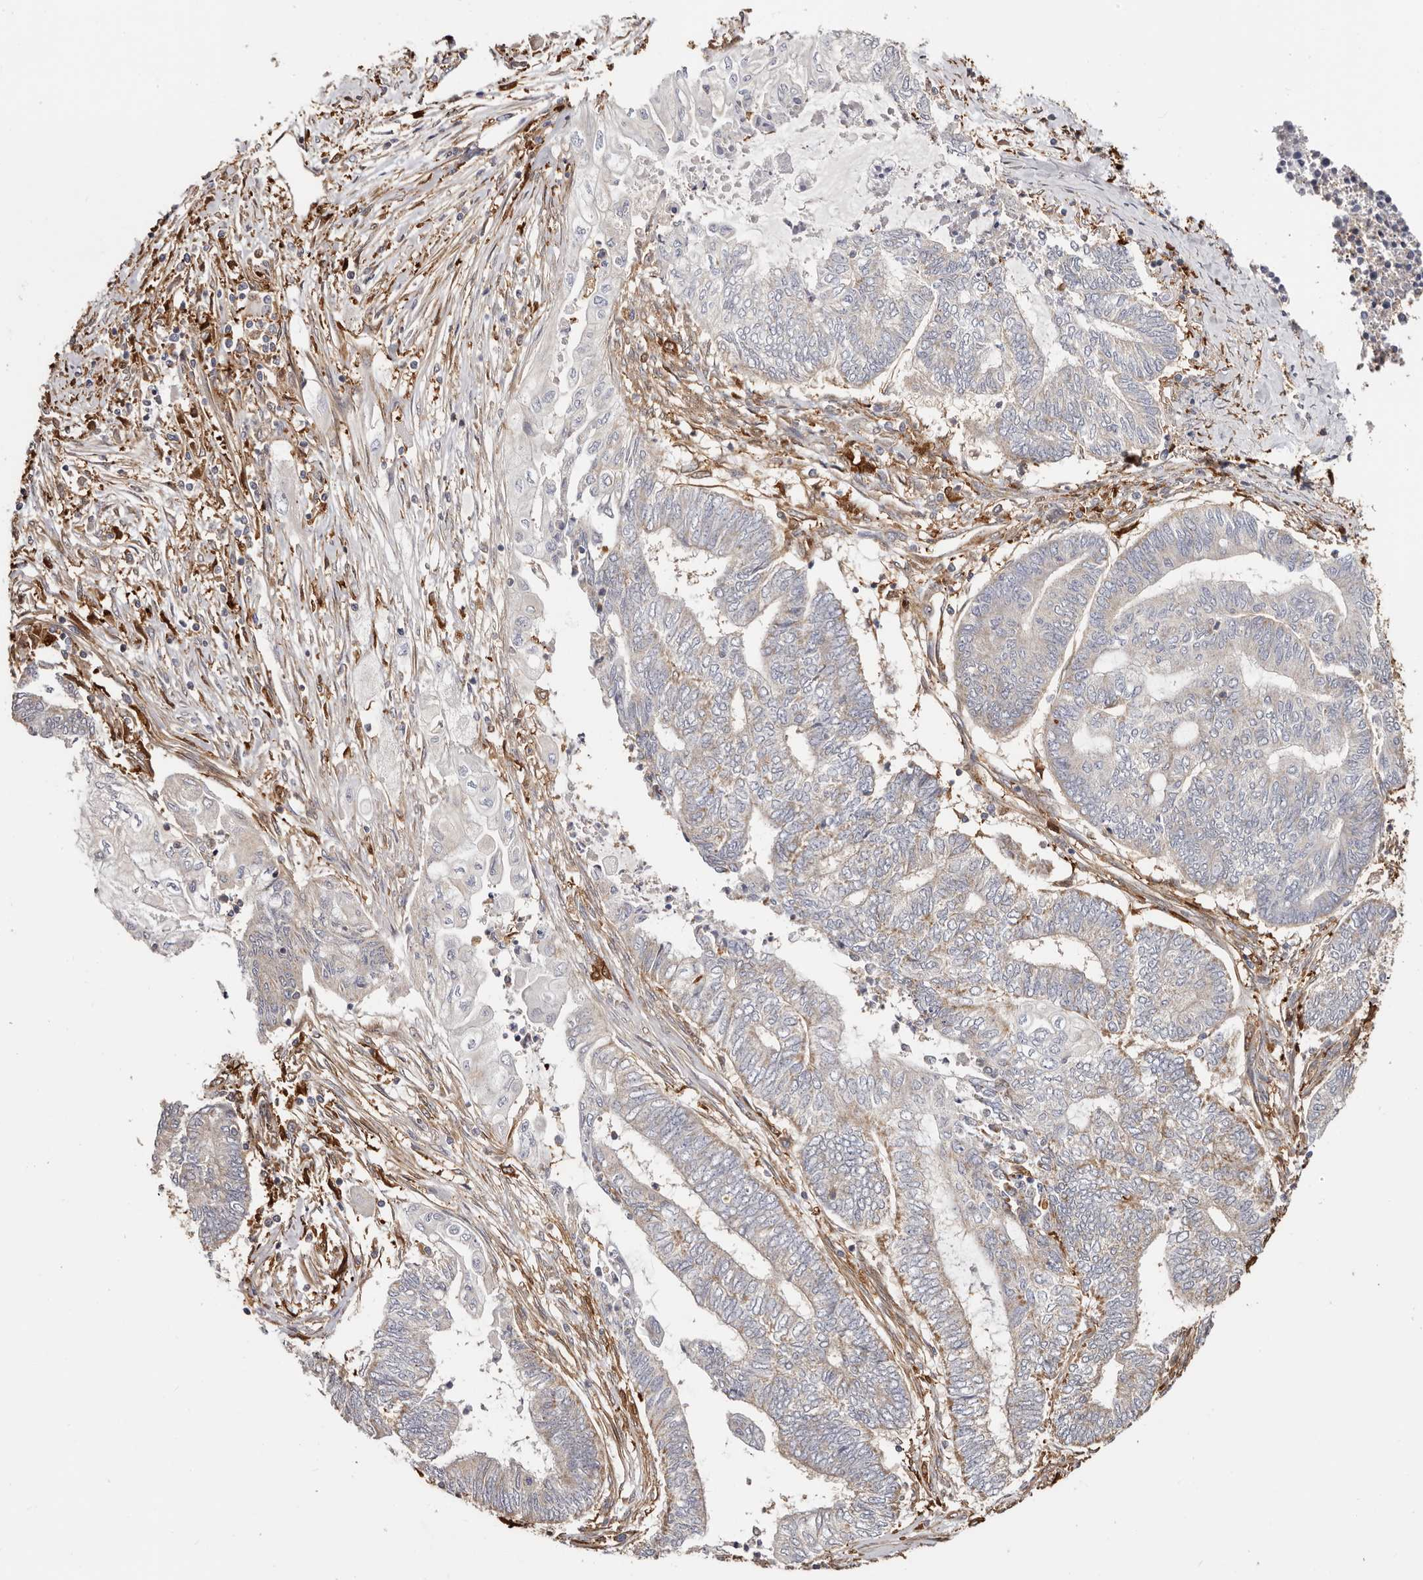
{"staining": {"intensity": "weak", "quantity": "25%-75%", "location": "cytoplasmic/membranous"}, "tissue": "endometrial cancer", "cell_type": "Tumor cells", "image_type": "cancer", "snomed": [{"axis": "morphology", "description": "Adenocarcinoma, NOS"}, {"axis": "topography", "description": "Uterus"}, {"axis": "topography", "description": "Endometrium"}], "caption": "Endometrial cancer stained with a brown dye exhibits weak cytoplasmic/membranous positive staining in about 25%-75% of tumor cells.", "gene": "LAP3", "patient": {"sex": "female", "age": 70}}